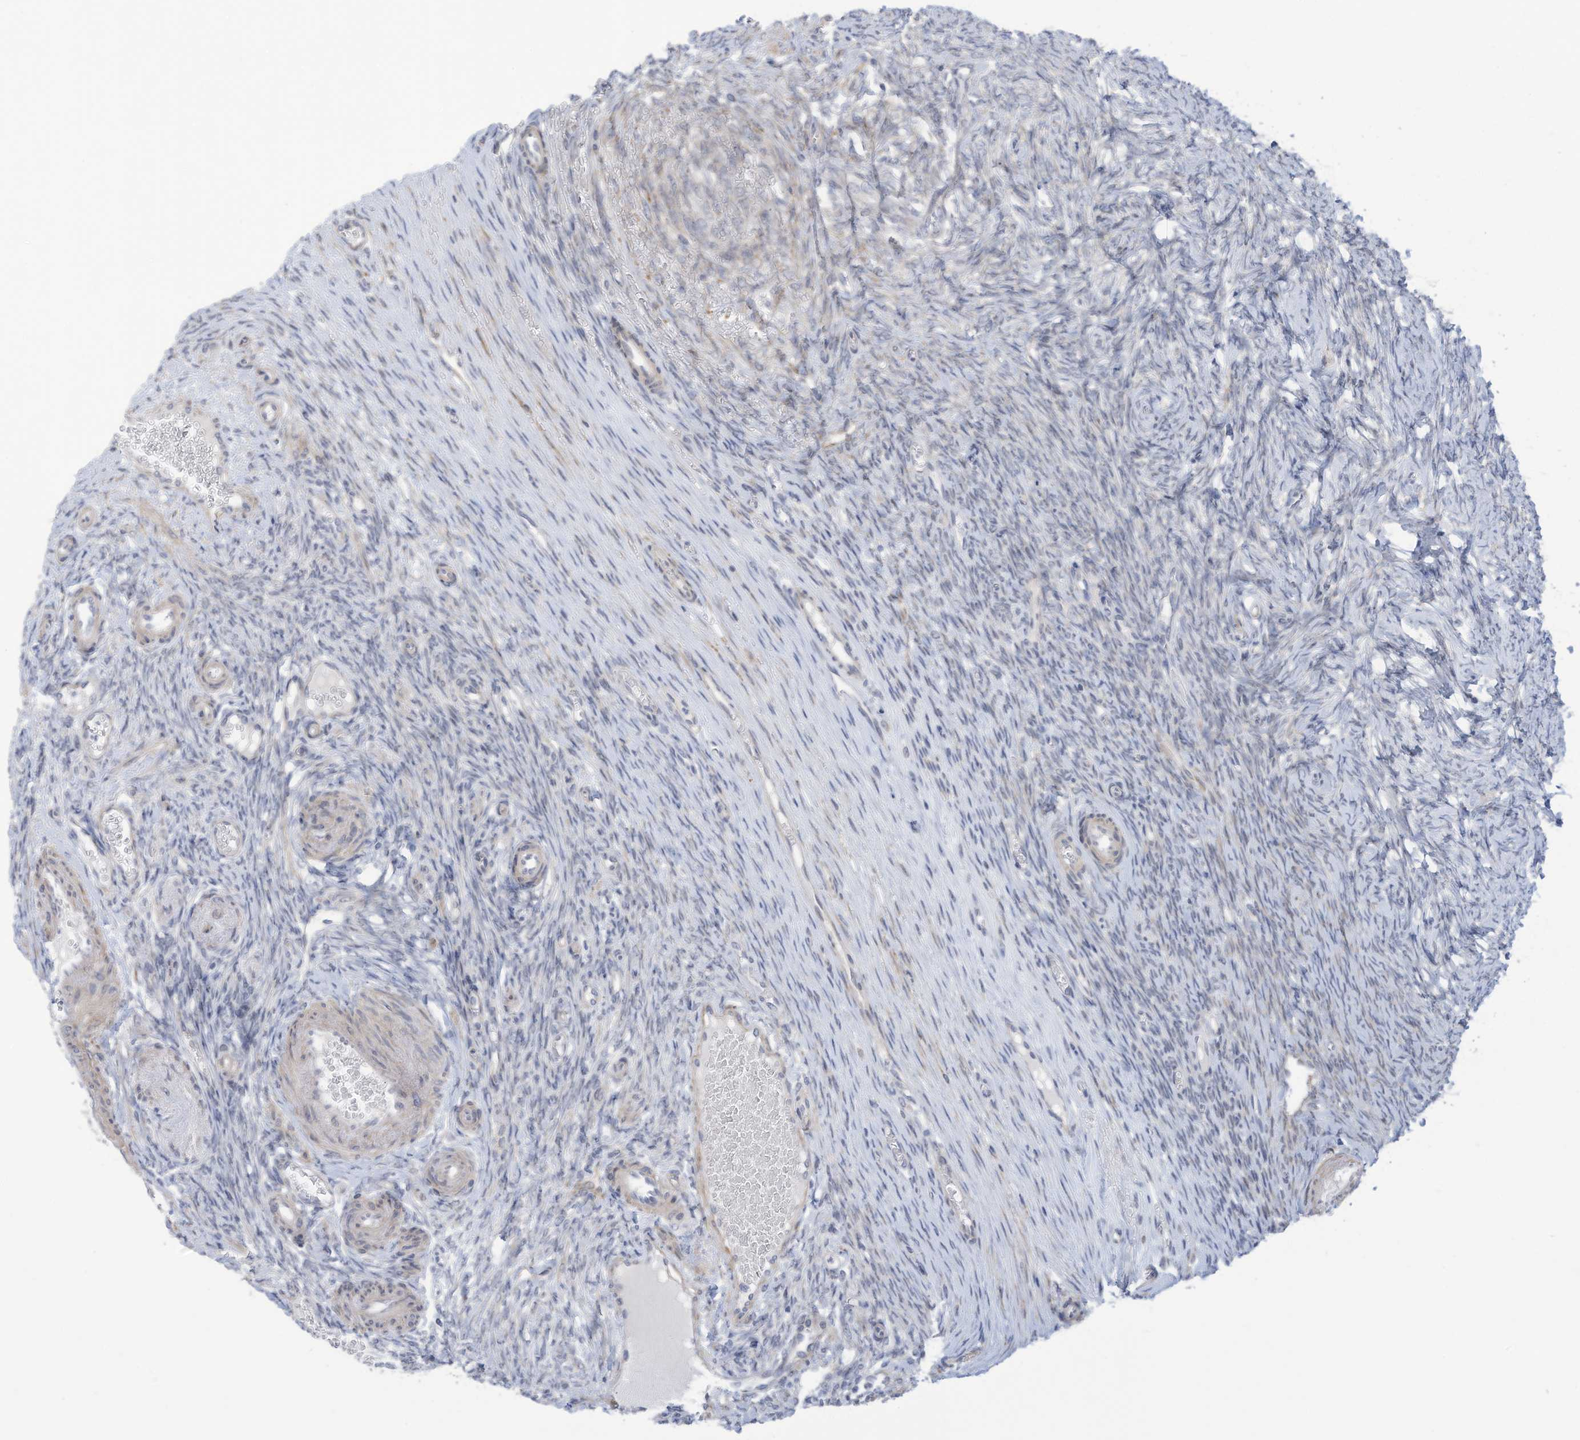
{"staining": {"intensity": "negative", "quantity": "none", "location": "none"}, "tissue": "ovary", "cell_type": "Ovarian stroma cells", "image_type": "normal", "snomed": [{"axis": "morphology", "description": "Adenocarcinoma, NOS"}, {"axis": "topography", "description": "Endometrium"}], "caption": "The immunohistochemistry photomicrograph has no significant expression in ovarian stroma cells of ovary.", "gene": "ZNF292", "patient": {"sex": "female", "age": 32}}